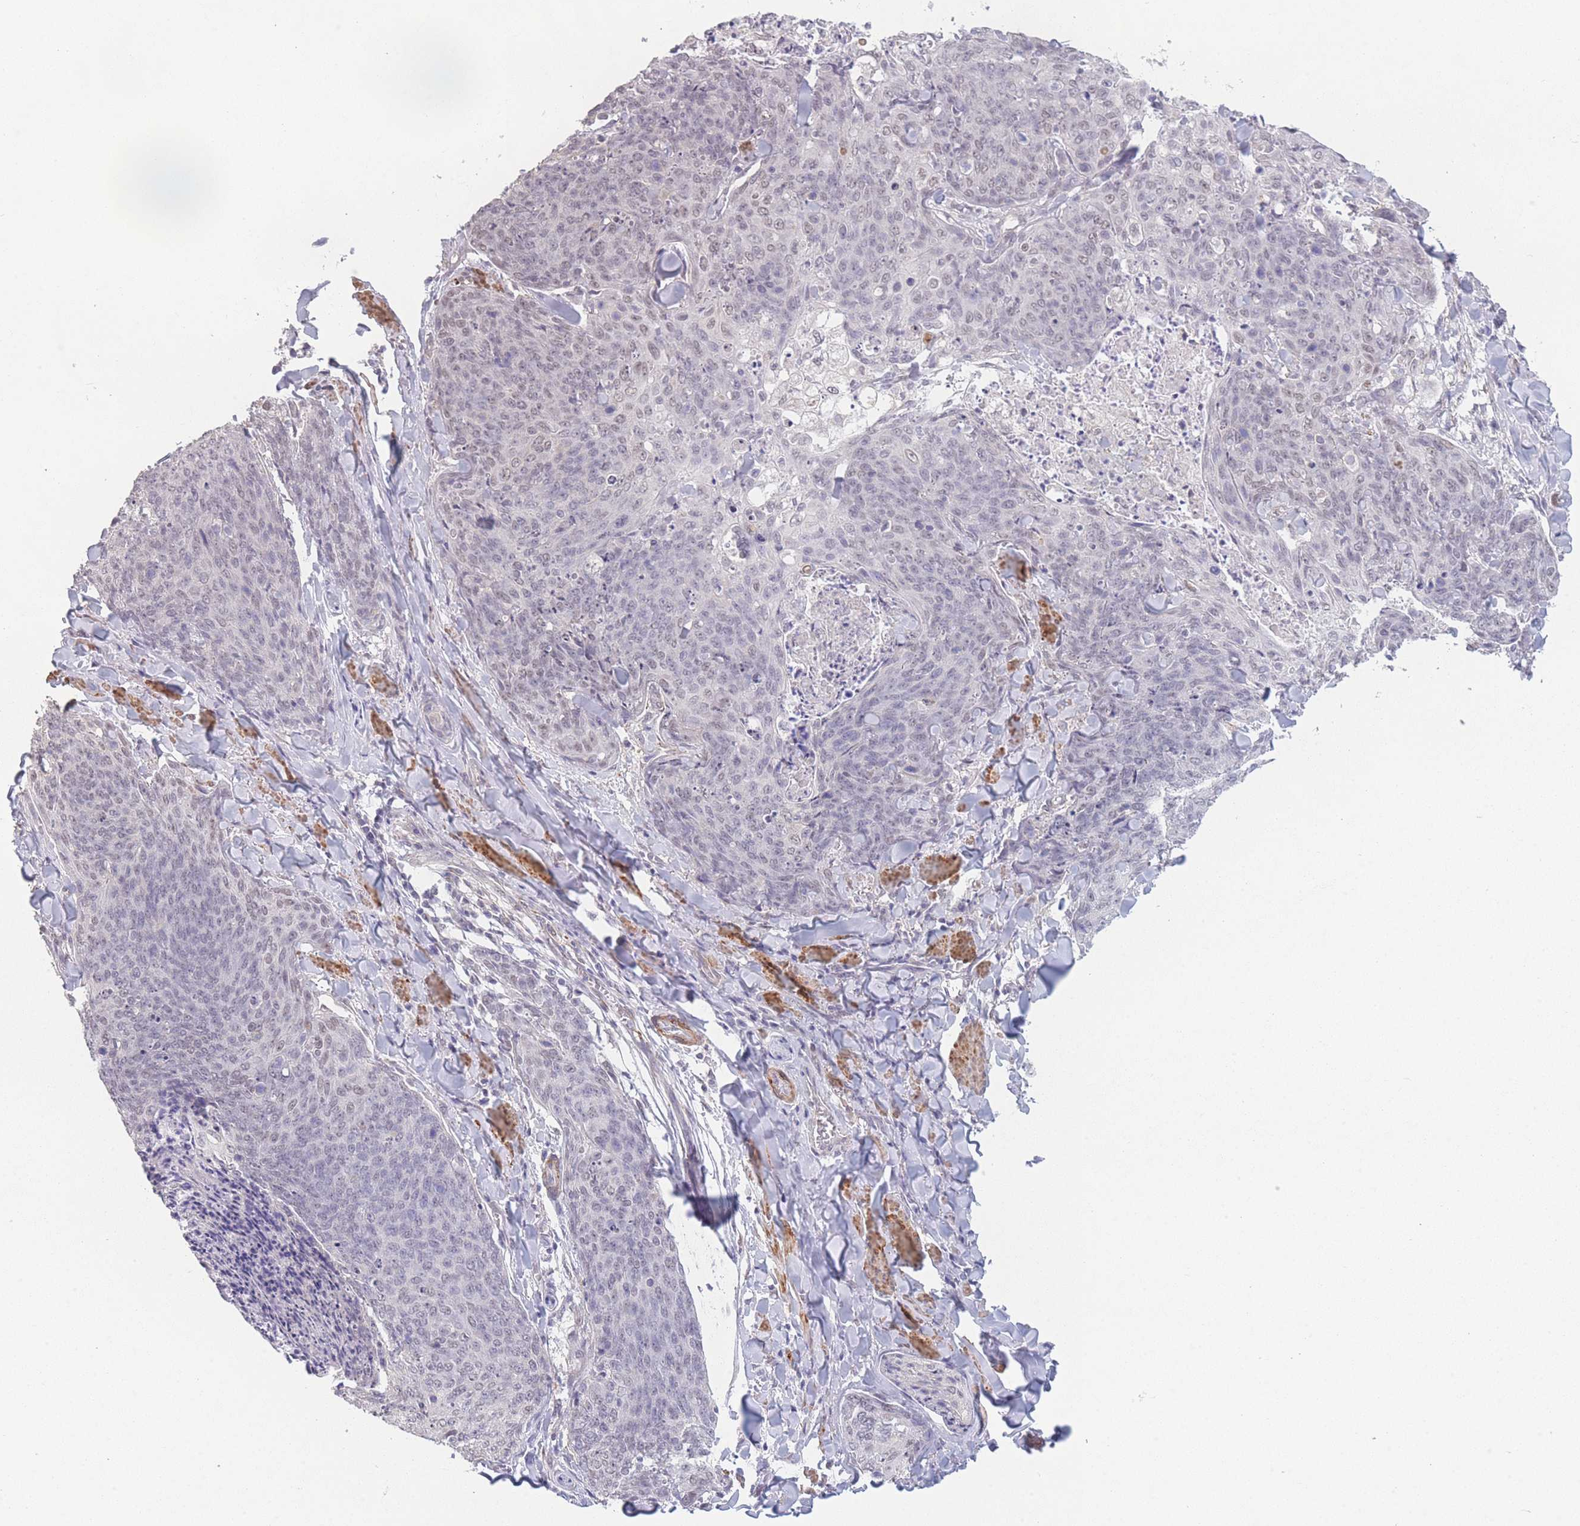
{"staining": {"intensity": "negative", "quantity": "none", "location": "none"}, "tissue": "skin cancer", "cell_type": "Tumor cells", "image_type": "cancer", "snomed": [{"axis": "morphology", "description": "Squamous cell carcinoma, NOS"}, {"axis": "topography", "description": "Skin"}, {"axis": "topography", "description": "Vulva"}], "caption": "Tumor cells show no significant positivity in skin cancer (squamous cell carcinoma). (DAB immunohistochemistry with hematoxylin counter stain).", "gene": "SIN3B", "patient": {"sex": "female", "age": 85}}